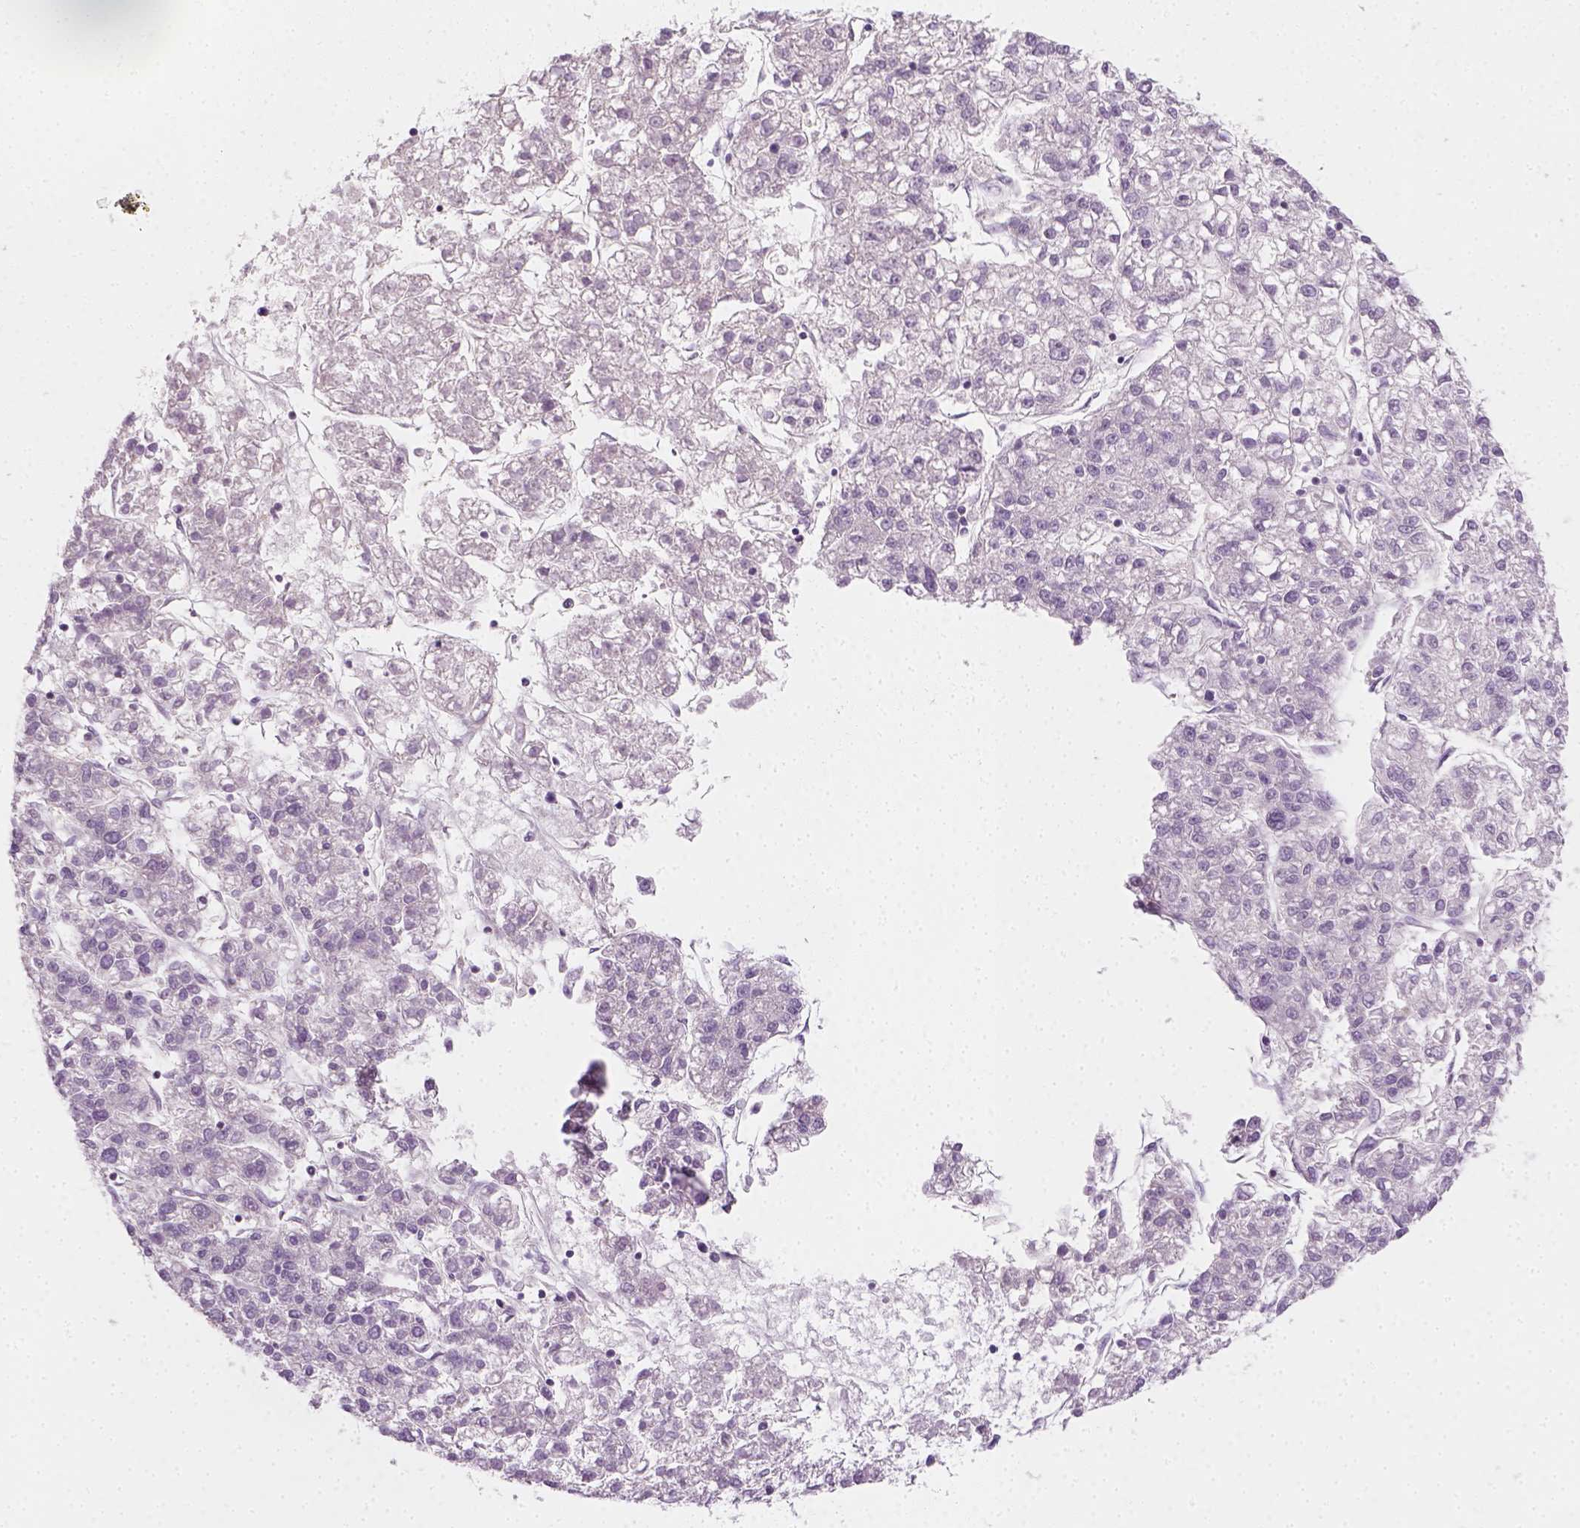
{"staining": {"intensity": "negative", "quantity": "none", "location": "none"}, "tissue": "liver cancer", "cell_type": "Tumor cells", "image_type": "cancer", "snomed": [{"axis": "morphology", "description": "Carcinoma, Hepatocellular, NOS"}, {"axis": "topography", "description": "Liver"}], "caption": "Tumor cells show no significant positivity in liver cancer. The staining is performed using DAB brown chromogen with nuclei counter-stained in using hematoxylin.", "gene": "EPHB1", "patient": {"sex": "male", "age": 56}}